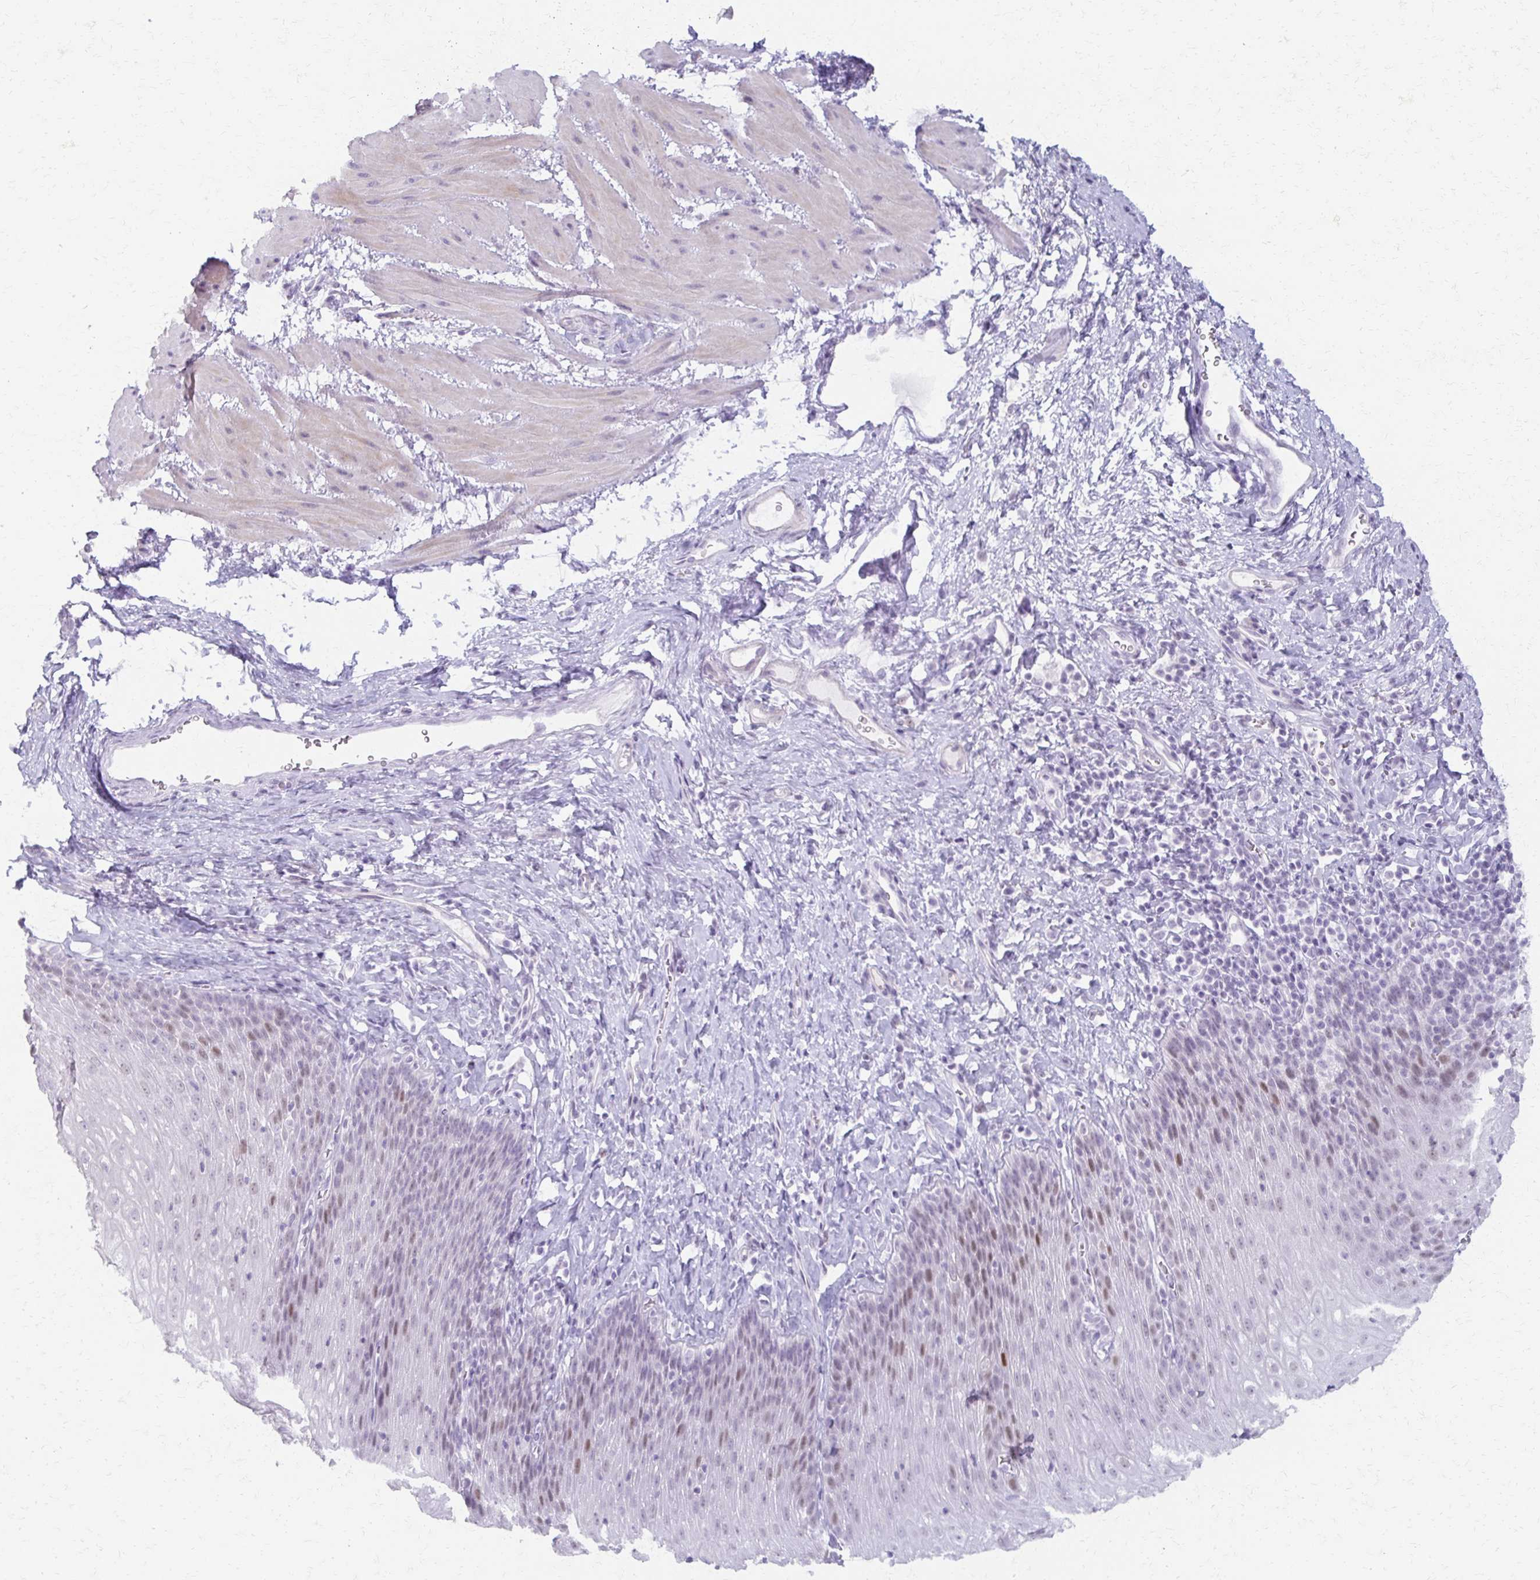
{"staining": {"intensity": "moderate", "quantity": "<25%", "location": "nuclear"}, "tissue": "esophagus", "cell_type": "Squamous epithelial cells", "image_type": "normal", "snomed": [{"axis": "morphology", "description": "Normal tissue, NOS"}, {"axis": "topography", "description": "Esophagus"}], "caption": "Normal esophagus exhibits moderate nuclear positivity in approximately <25% of squamous epithelial cells, visualized by immunohistochemistry. (IHC, brightfield microscopy, high magnification).", "gene": "MORC4", "patient": {"sex": "female", "age": 61}}